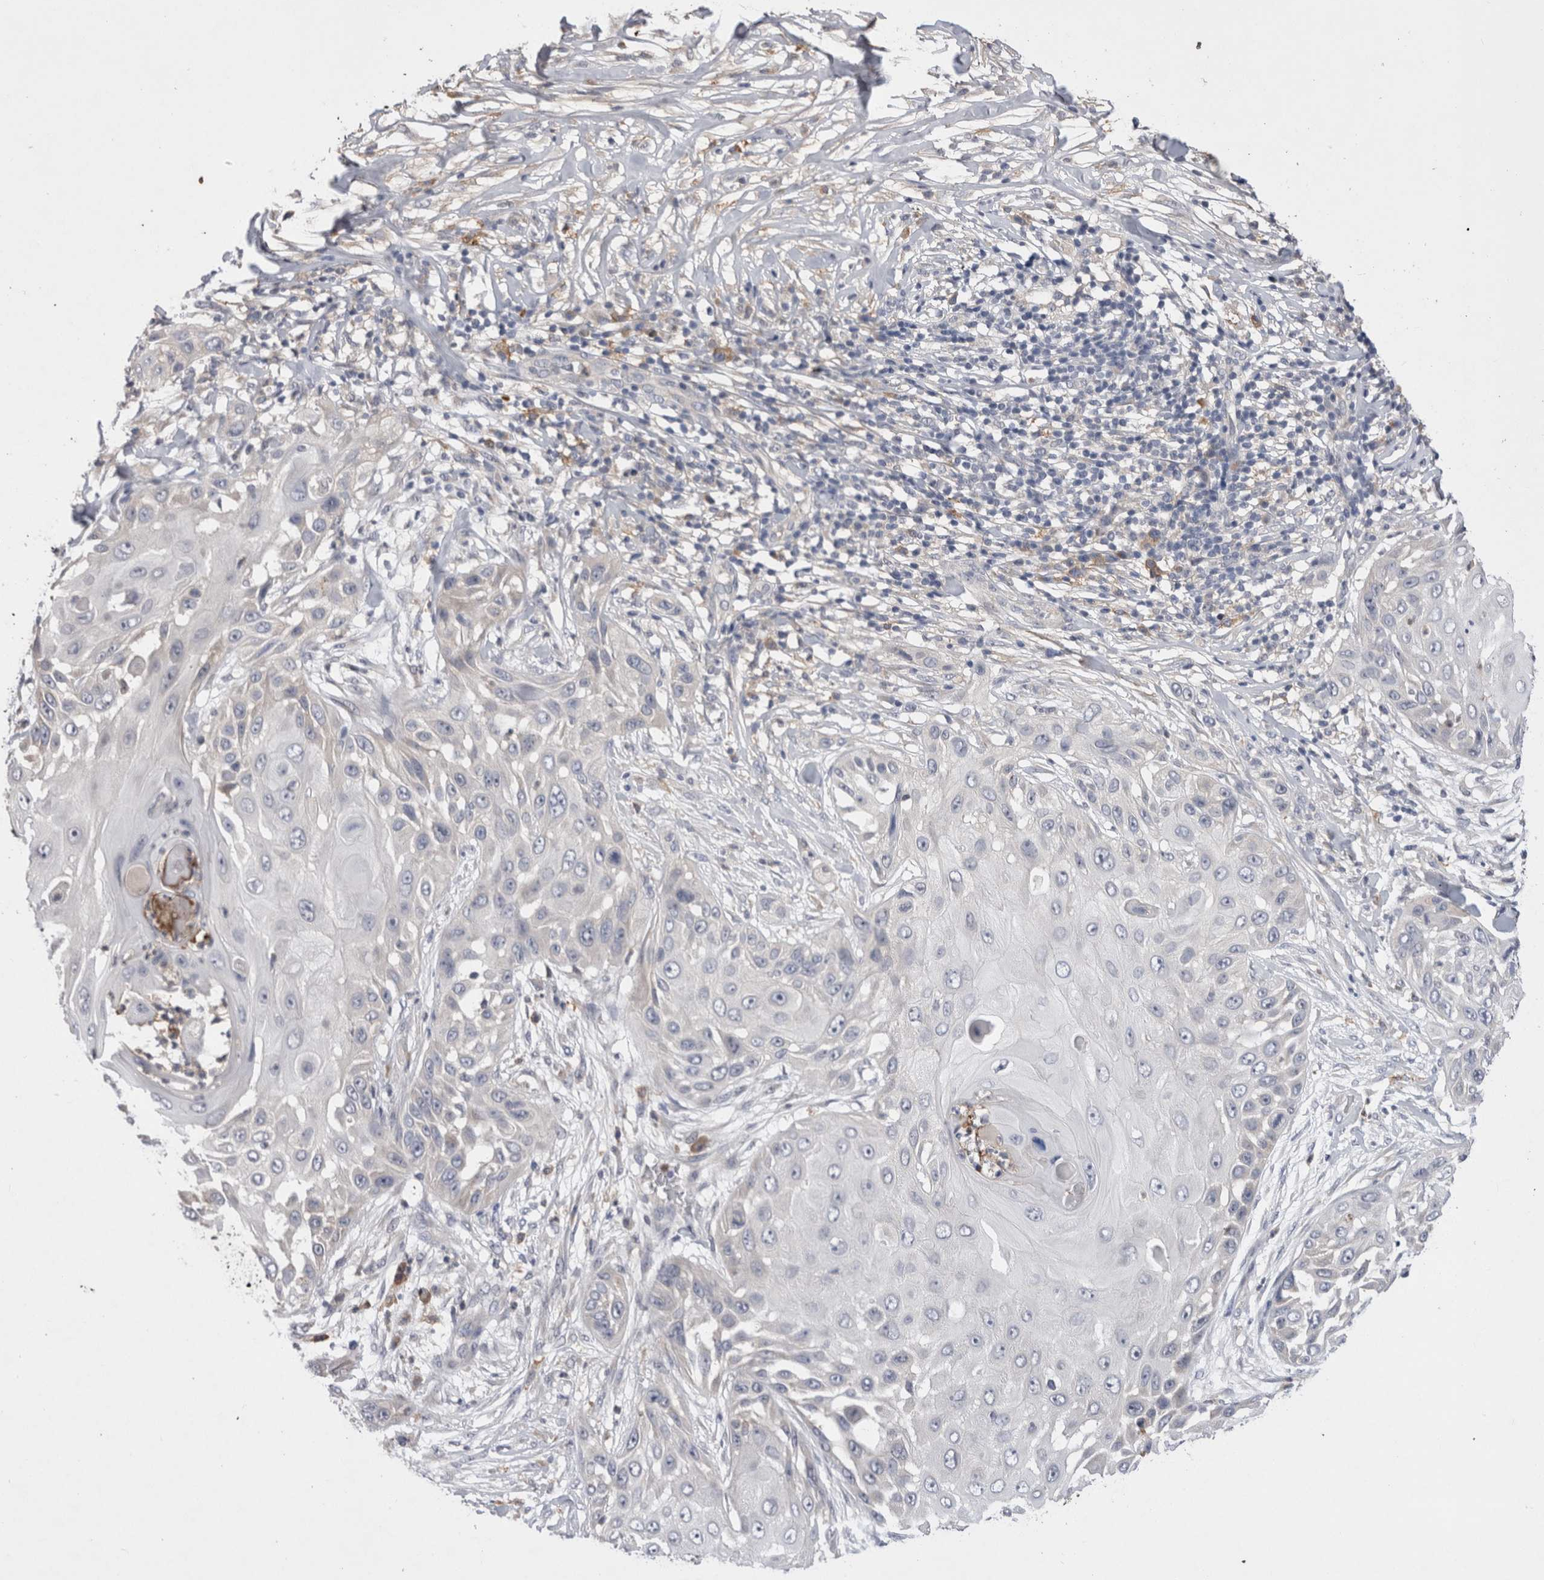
{"staining": {"intensity": "negative", "quantity": "none", "location": "none"}, "tissue": "skin cancer", "cell_type": "Tumor cells", "image_type": "cancer", "snomed": [{"axis": "morphology", "description": "Squamous cell carcinoma, NOS"}, {"axis": "topography", "description": "Skin"}], "caption": "The micrograph shows no staining of tumor cells in squamous cell carcinoma (skin).", "gene": "VSIG4", "patient": {"sex": "female", "age": 44}}